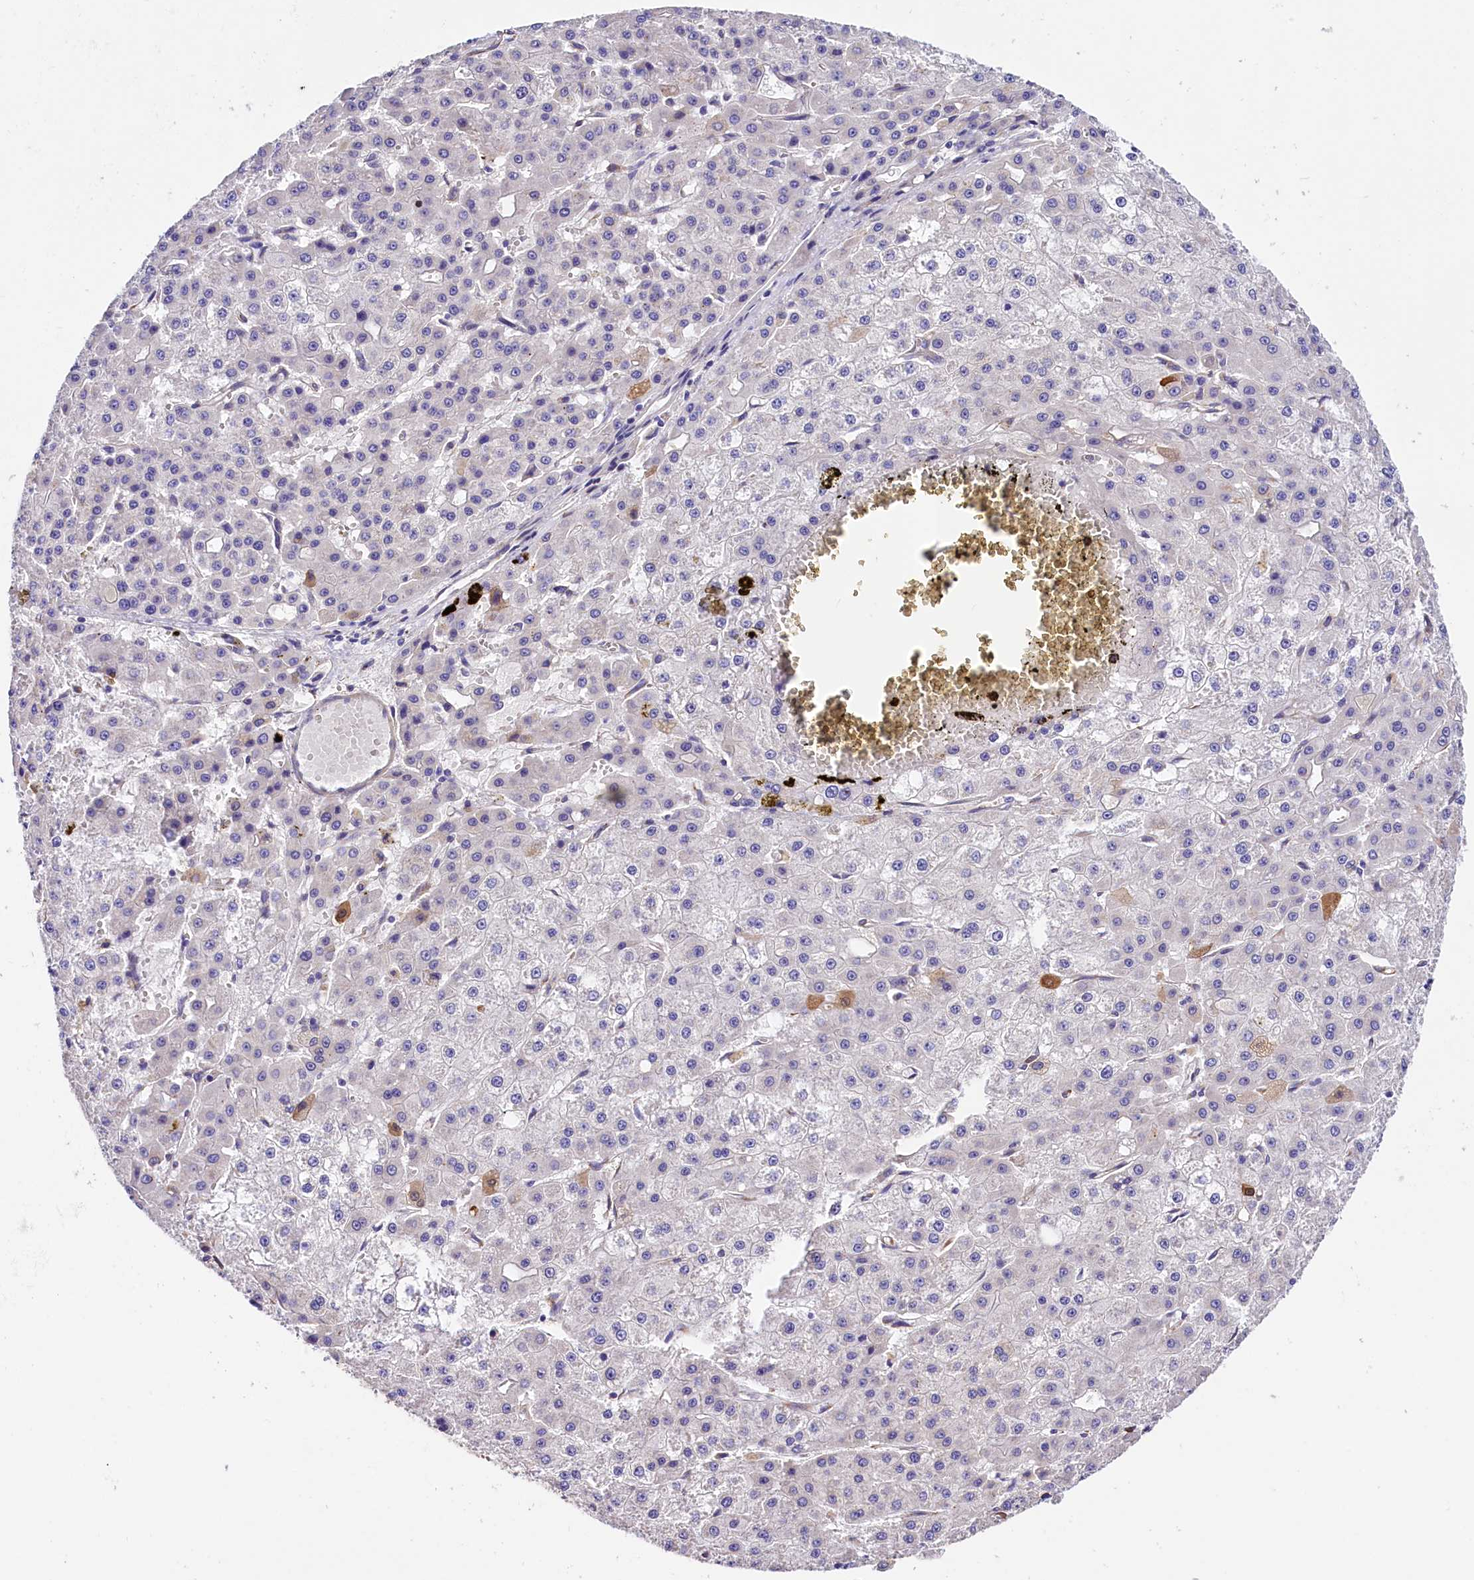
{"staining": {"intensity": "negative", "quantity": "none", "location": "none"}, "tissue": "liver cancer", "cell_type": "Tumor cells", "image_type": "cancer", "snomed": [{"axis": "morphology", "description": "Carcinoma, Hepatocellular, NOS"}, {"axis": "topography", "description": "Liver"}], "caption": "This is an IHC histopathology image of human liver cancer (hepatocellular carcinoma). There is no staining in tumor cells.", "gene": "ITGA1", "patient": {"sex": "male", "age": 47}}